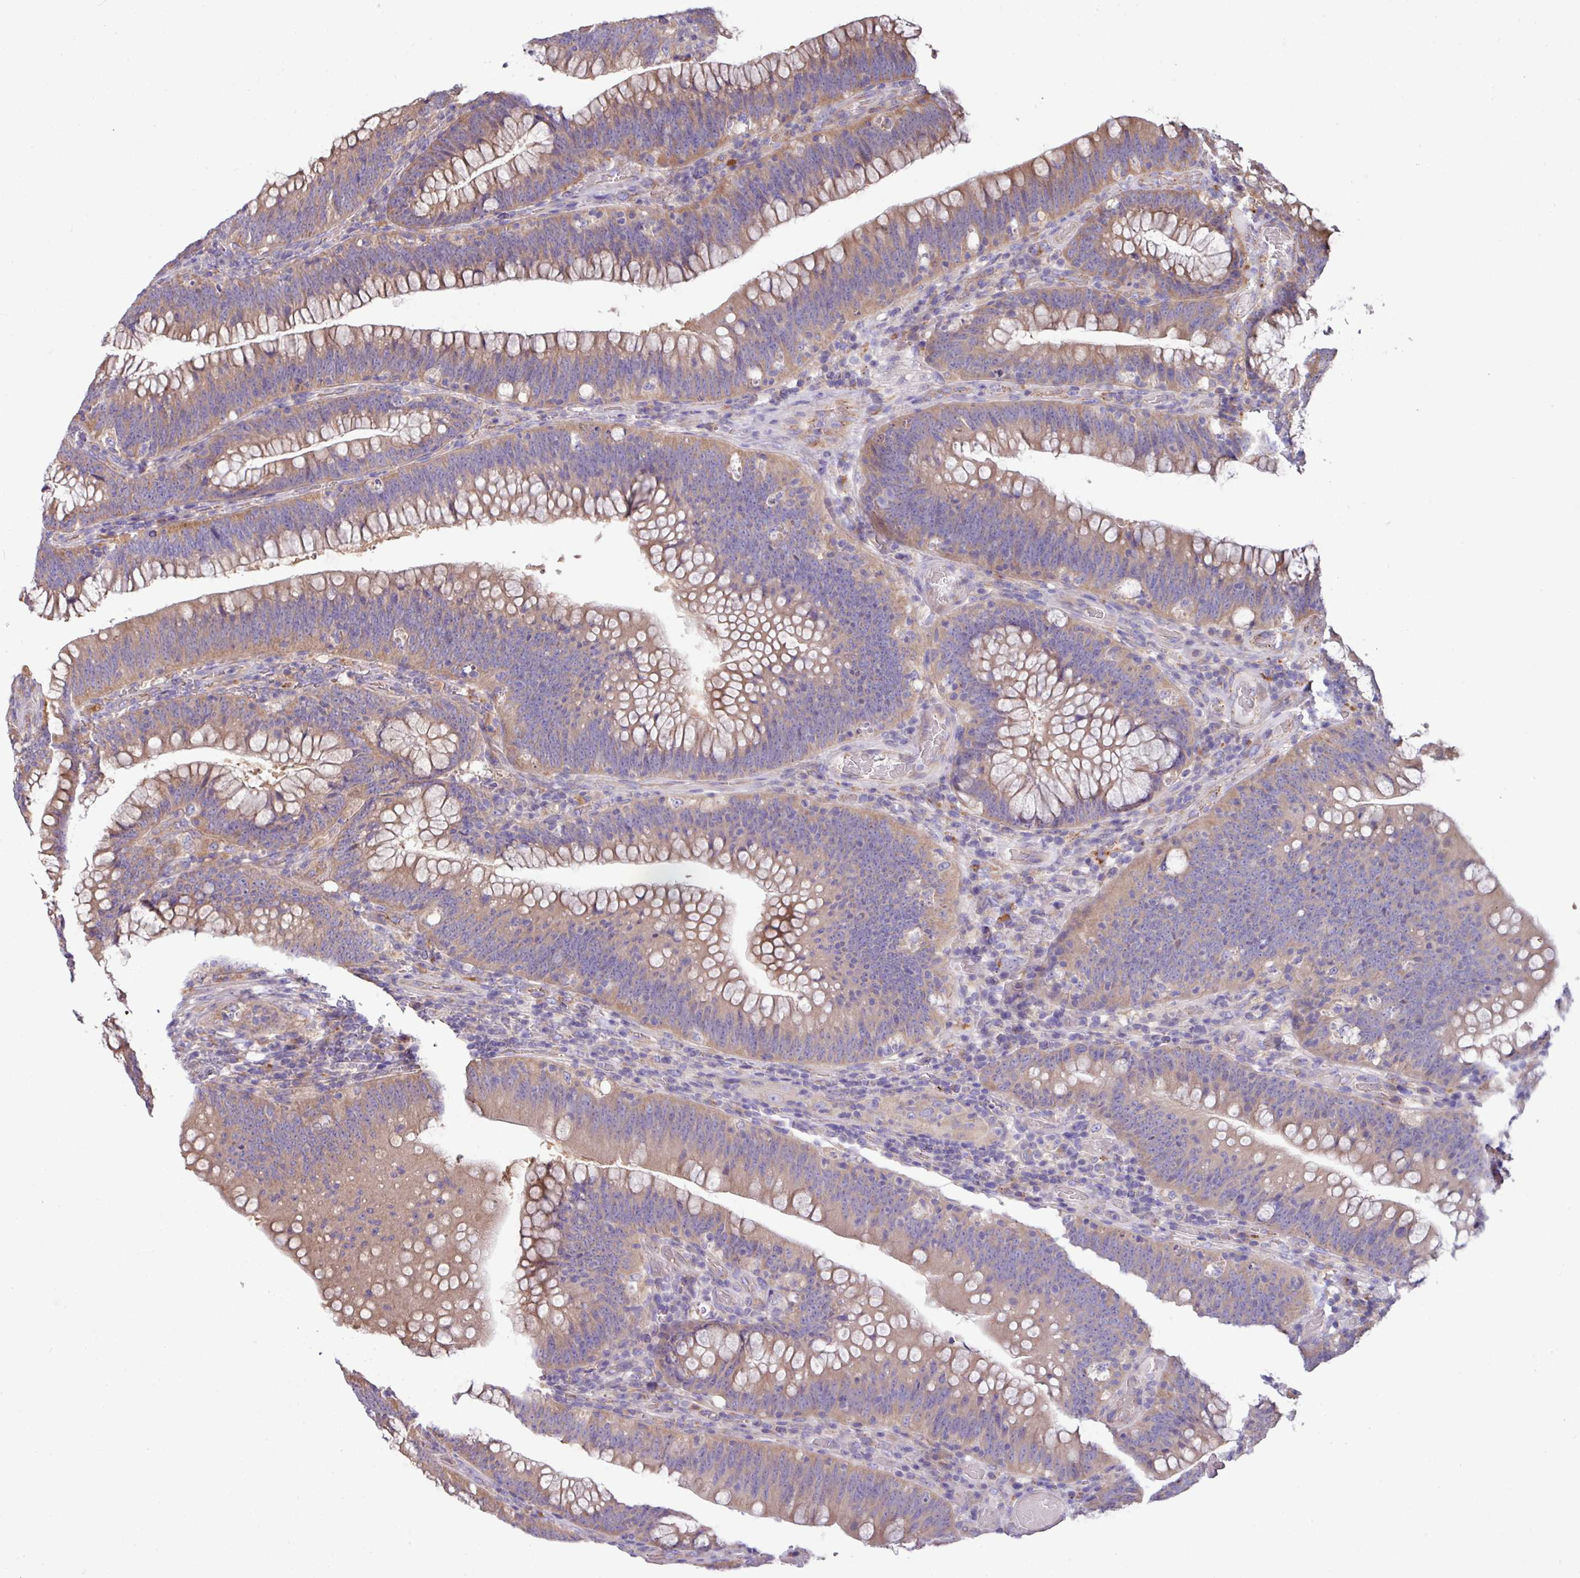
{"staining": {"intensity": "moderate", "quantity": ">75%", "location": "cytoplasmic/membranous"}, "tissue": "colorectal cancer", "cell_type": "Tumor cells", "image_type": "cancer", "snomed": [{"axis": "morphology", "description": "Normal tissue, NOS"}, {"axis": "topography", "description": "Colon"}], "caption": "Colorectal cancer stained with DAB IHC shows medium levels of moderate cytoplasmic/membranous expression in approximately >75% of tumor cells. The staining is performed using DAB brown chromogen to label protein expression. The nuclei are counter-stained blue using hematoxylin.", "gene": "PPM1J", "patient": {"sex": "female", "age": 82}}